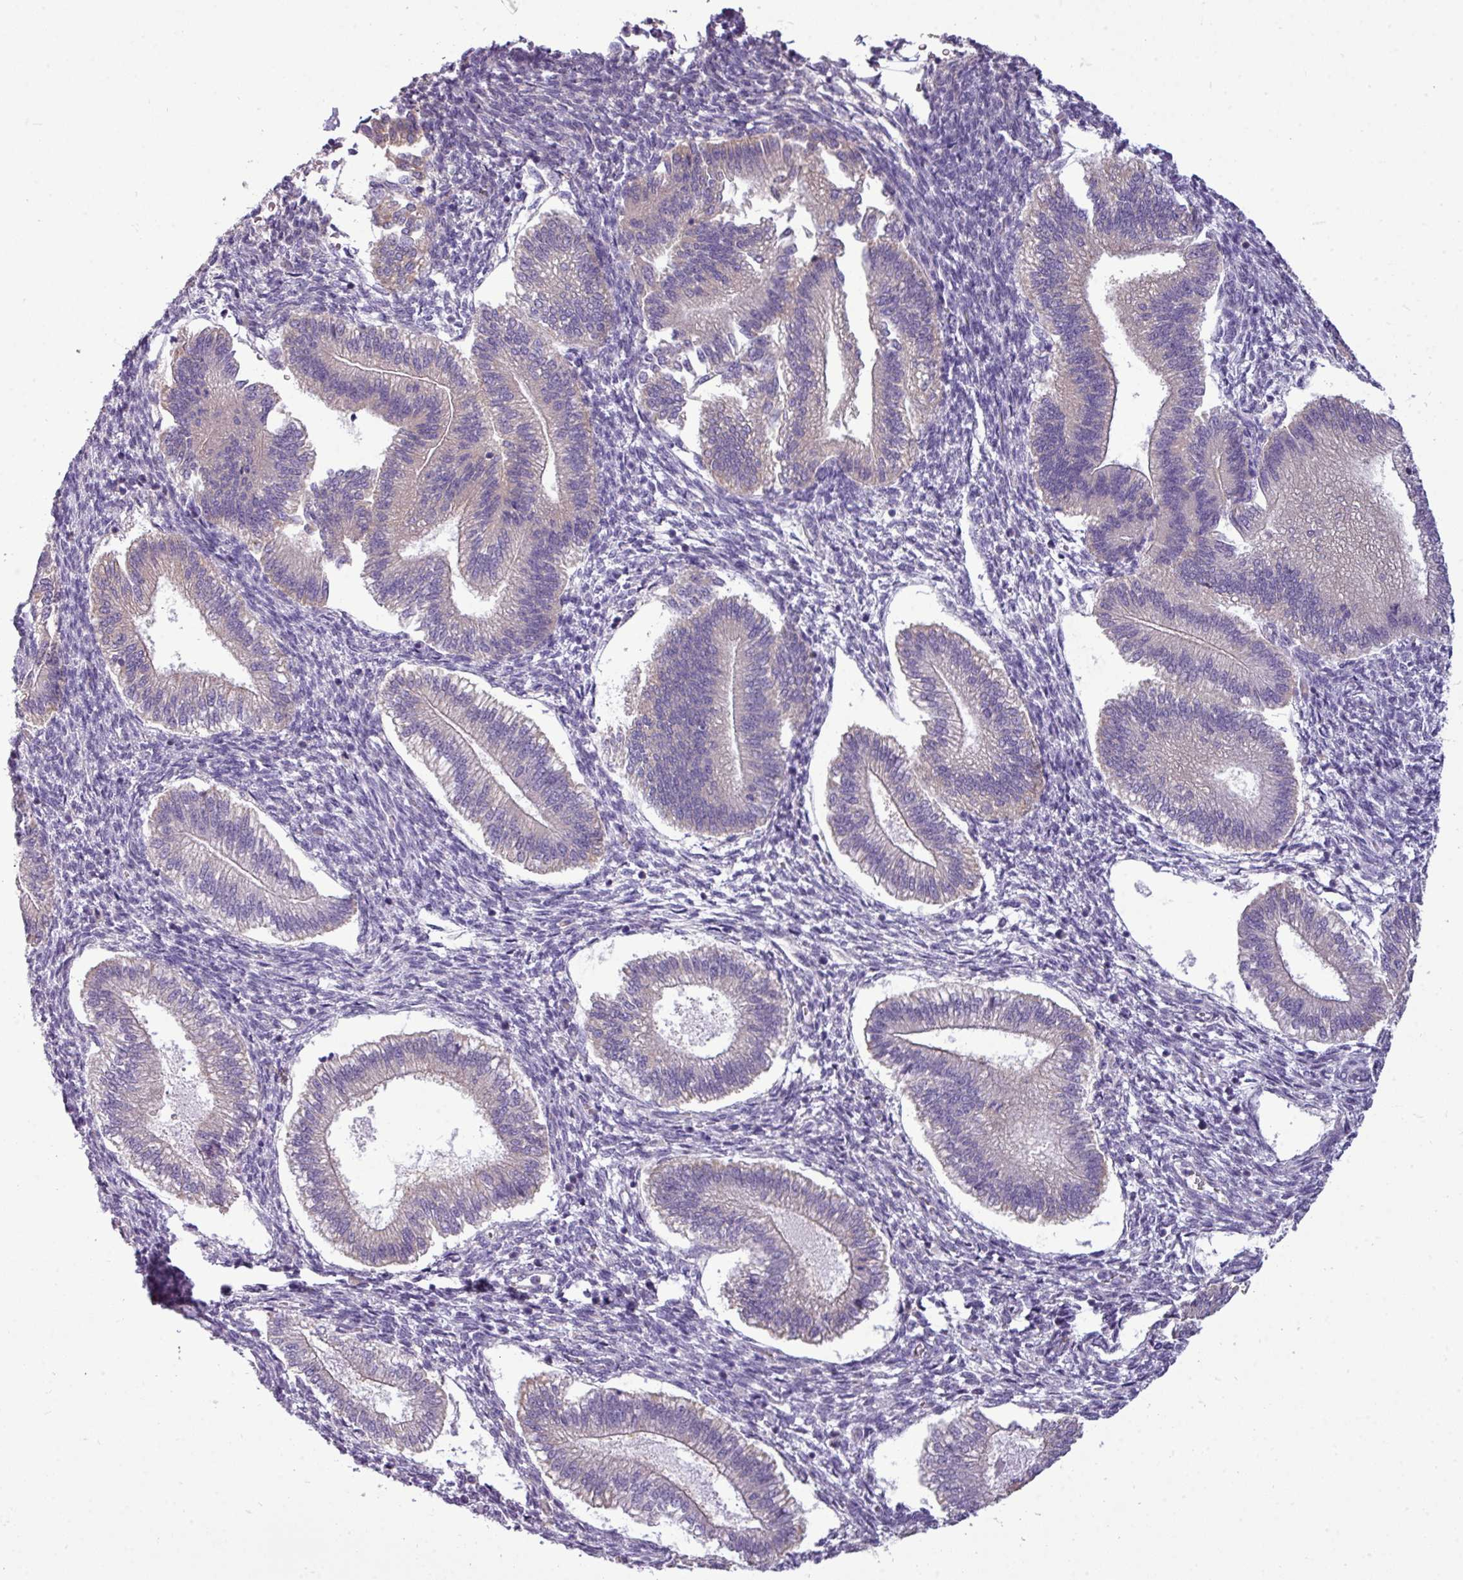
{"staining": {"intensity": "negative", "quantity": "none", "location": "none"}, "tissue": "endometrium", "cell_type": "Cells in endometrial stroma", "image_type": "normal", "snomed": [{"axis": "morphology", "description": "Normal tissue, NOS"}, {"axis": "topography", "description": "Endometrium"}], "caption": "Cells in endometrial stroma show no significant protein expression in normal endometrium. (Immunohistochemistry, brightfield microscopy, high magnification).", "gene": "DNAAF9", "patient": {"sex": "female", "age": 25}}